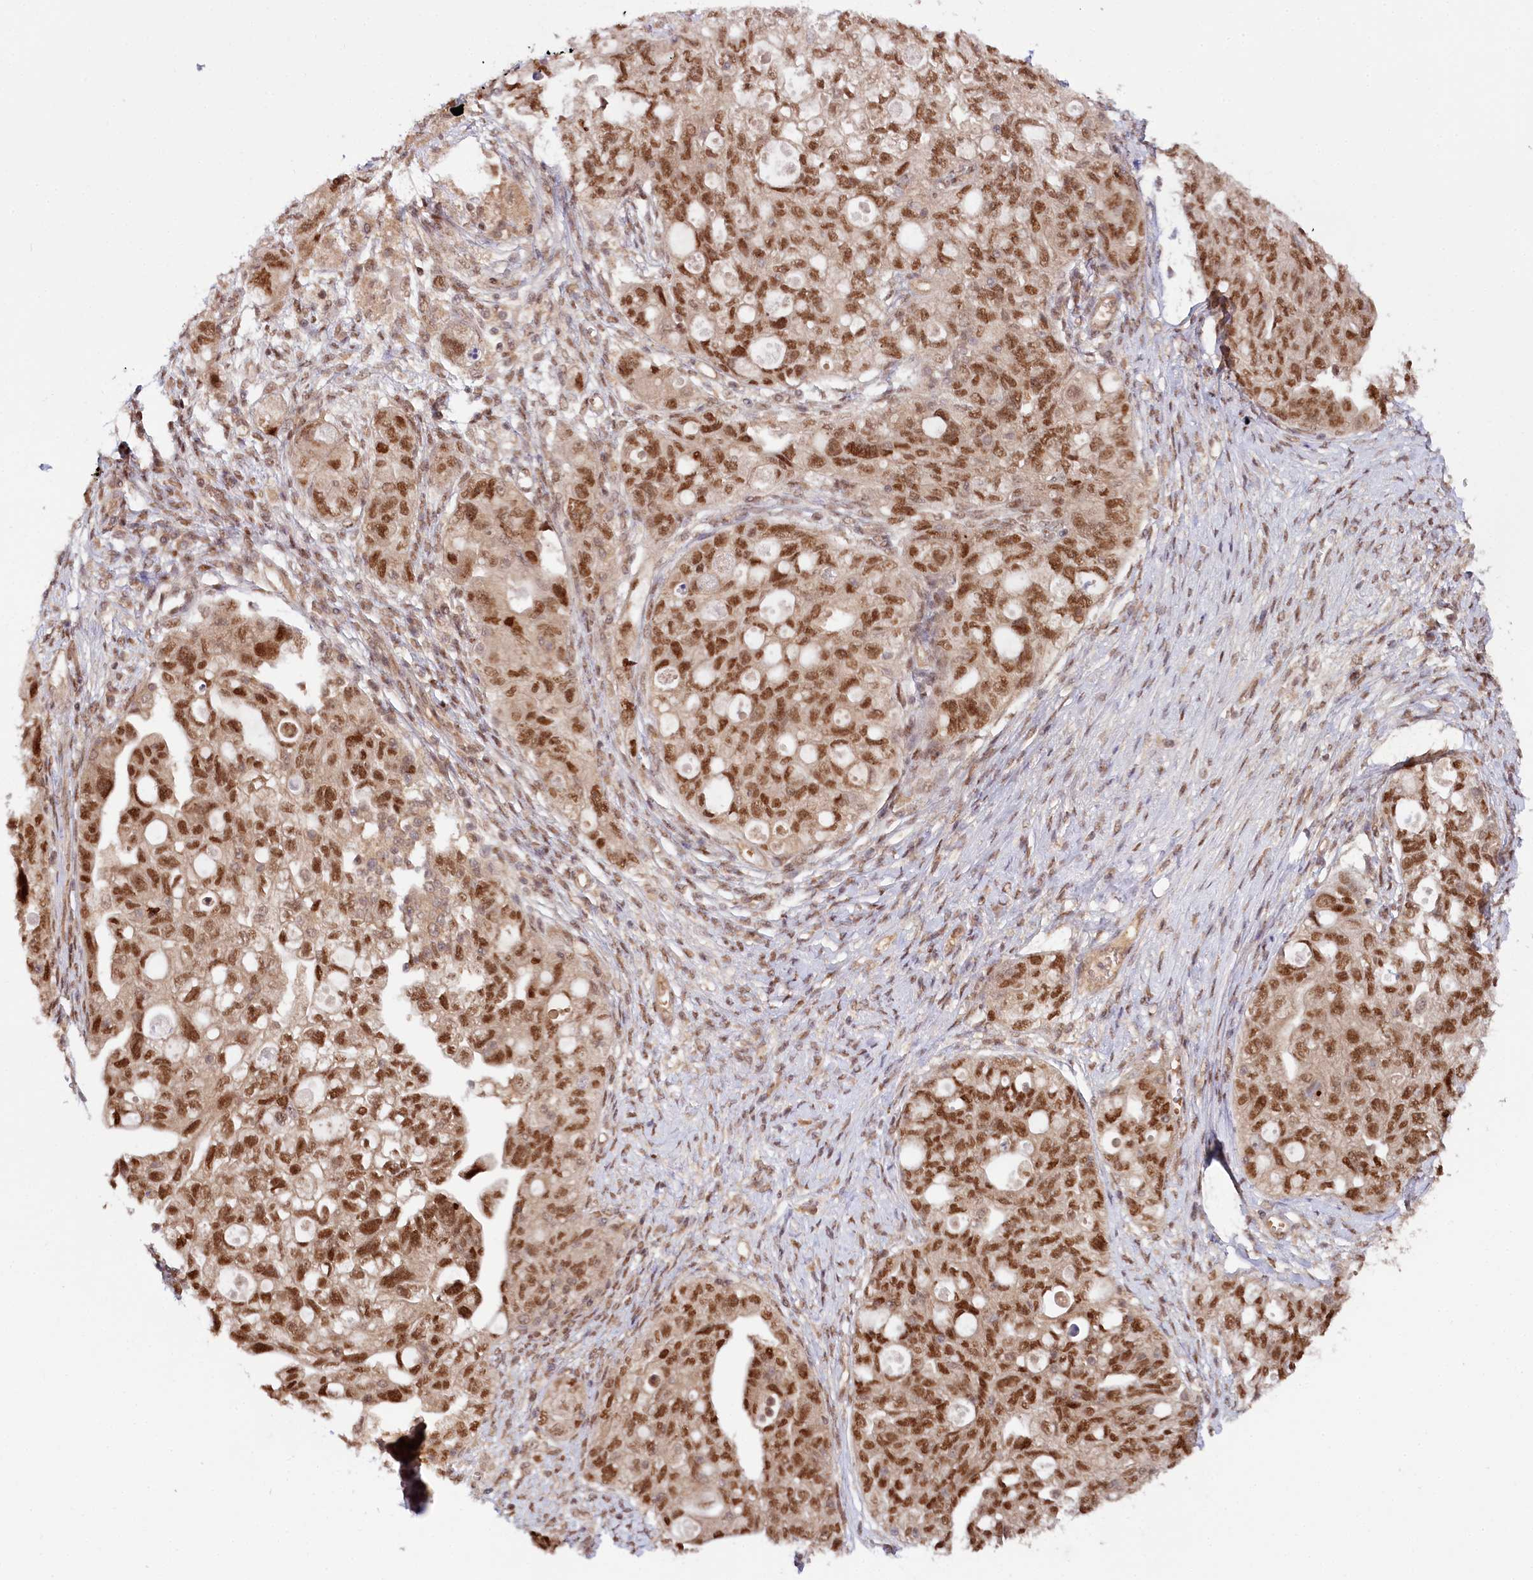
{"staining": {"intensity": "strong", "quantity": ">75%", "location": "nuclear"}, "tissue": "ovarian cancer", "cell_type": "Tumor cells", "image_type": "cancer", "snomed": [{"axis": "morphology", "description": "Carcinoma, NOS"}, {"axis": "morphology", "description": "Cystadenocarcinoma, serous, NOS"}, {"axis": "topography", "description": "Ovary"}], "caption": "Protein staining of ovarian carcinoma tissue demonstrates strong nuclear staining in about >75% of tumor cells. (Stains: DAB in brown, nuclei in blue, Microscopy: brightfield microscopy at high magnification).", "gene": "CCDC65", "patient": {"sex": "female", "age": 69}}